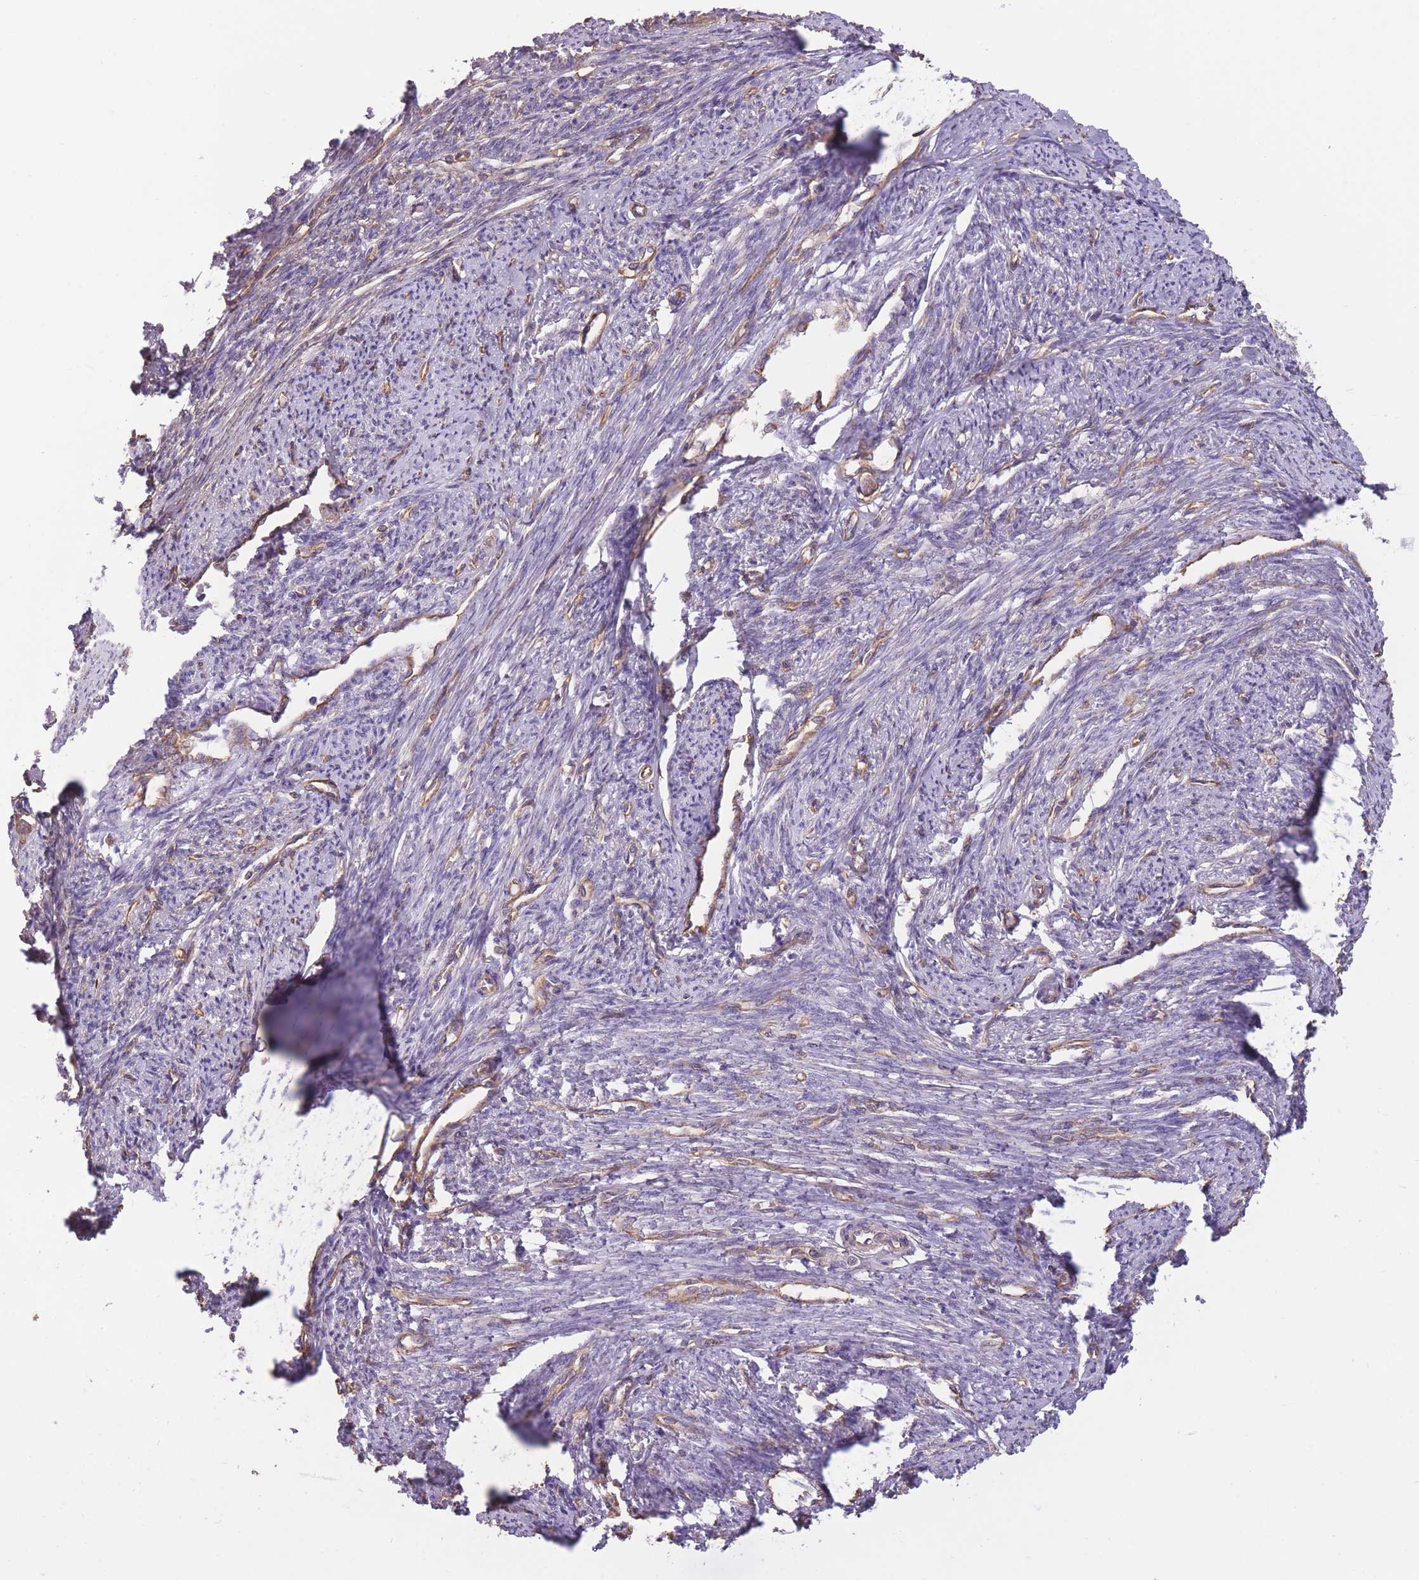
{"staining": {"intensity": "negative", "quantity": "none", "location": "none"}, "tissue": "smooth muscle", "cell_type": "Smooth muscle cells", "image_type": "normal", "snomed": [{"axis": "morphology", "description": "Normal tissue, NOS"}, {"axis": "topography", "description": "Smooth muscle"}, {"axis": "topography", "description": "Uterus"}], "caption": "Smooth muscle was stained to show a protein in brown. There is no significant staining in smooth muscle cells. Nuclei are stained in blue.", "gene": "ADD1", "patient": {"sex": "female", "age": 59}}